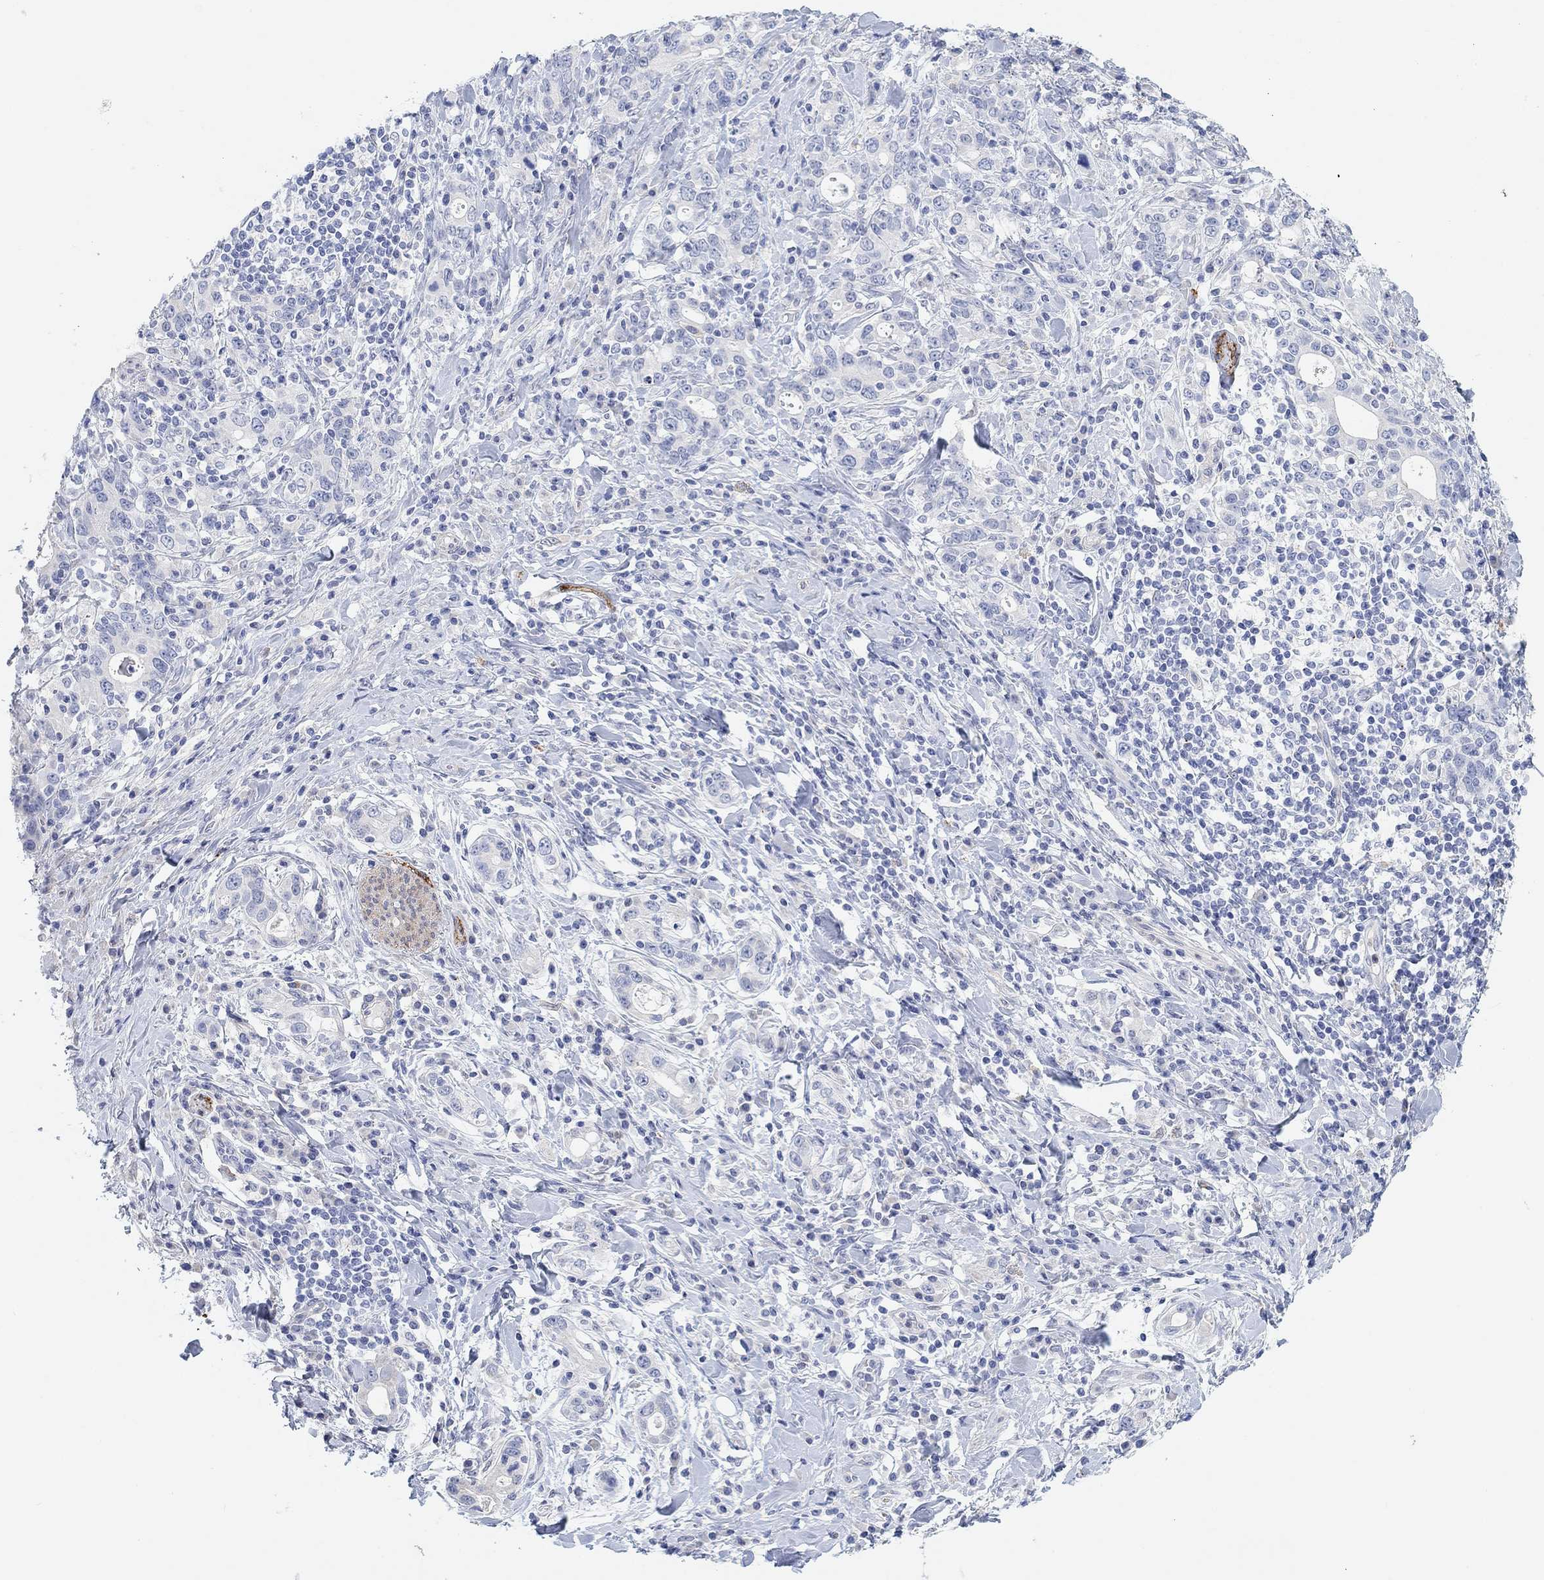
{"staining": {"intensity": "negative", "quantity": "none", "location": "none"}, "tissue": "stomach cancer", "cell_type": "Tumor cells", "image_type": "cancer", "snomed": [{"axis": "morphology", "description": "Adenocarcinoma, NOS"}, {"axis": "topography", "description": "Stomach"}], "caption": "A high-resolution image shows immunohistochemistry staining of stomach cancer (adenocarcinoma), which reveals no significant expression in tumor cells.", "gene": "VAT1L", "patient": {"sex": "male", "age": 79}}